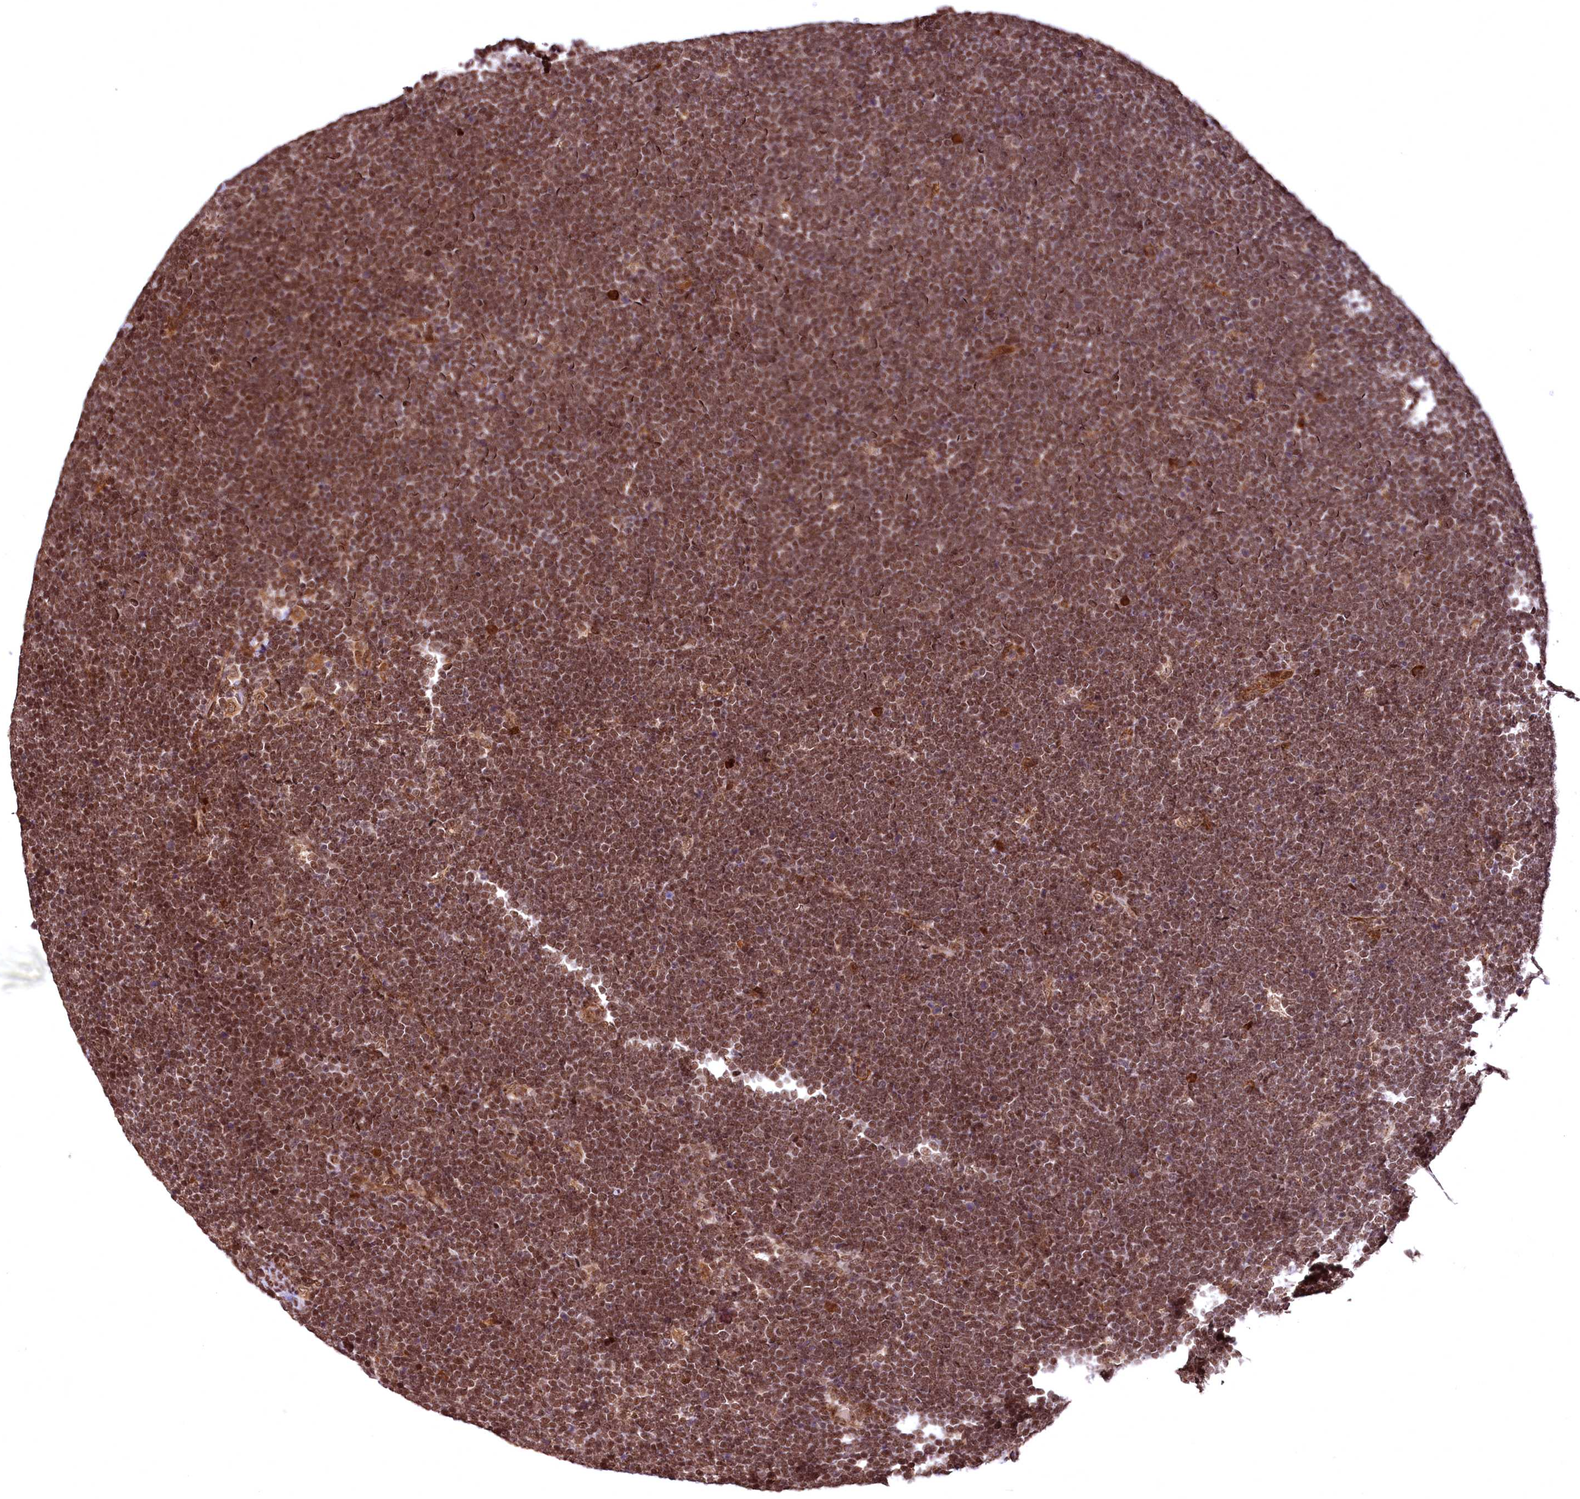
{"staining": {"intensity": "moderate", "quantity": ">75%", "location": "cytoplasmic/membranous,nuclear"}, "tissue": "lymphoma", "cell_type": "Tumor cells", "image_type": "cancer", "snomed": [{"axis": "morphology", "description": "Malignant lymphoma, non-Hodgkin's type, High grade"}, {"axis": "topography", "description": "Lymph node"}], "caption": "Human malignant lymphoma, non-Hodgkin's type (high-grade) stained with a protein marker demonstrates moderate staining in tumor cells.", "gene": "PDS5B", "patient": {"sex": "male", "age": 13}}